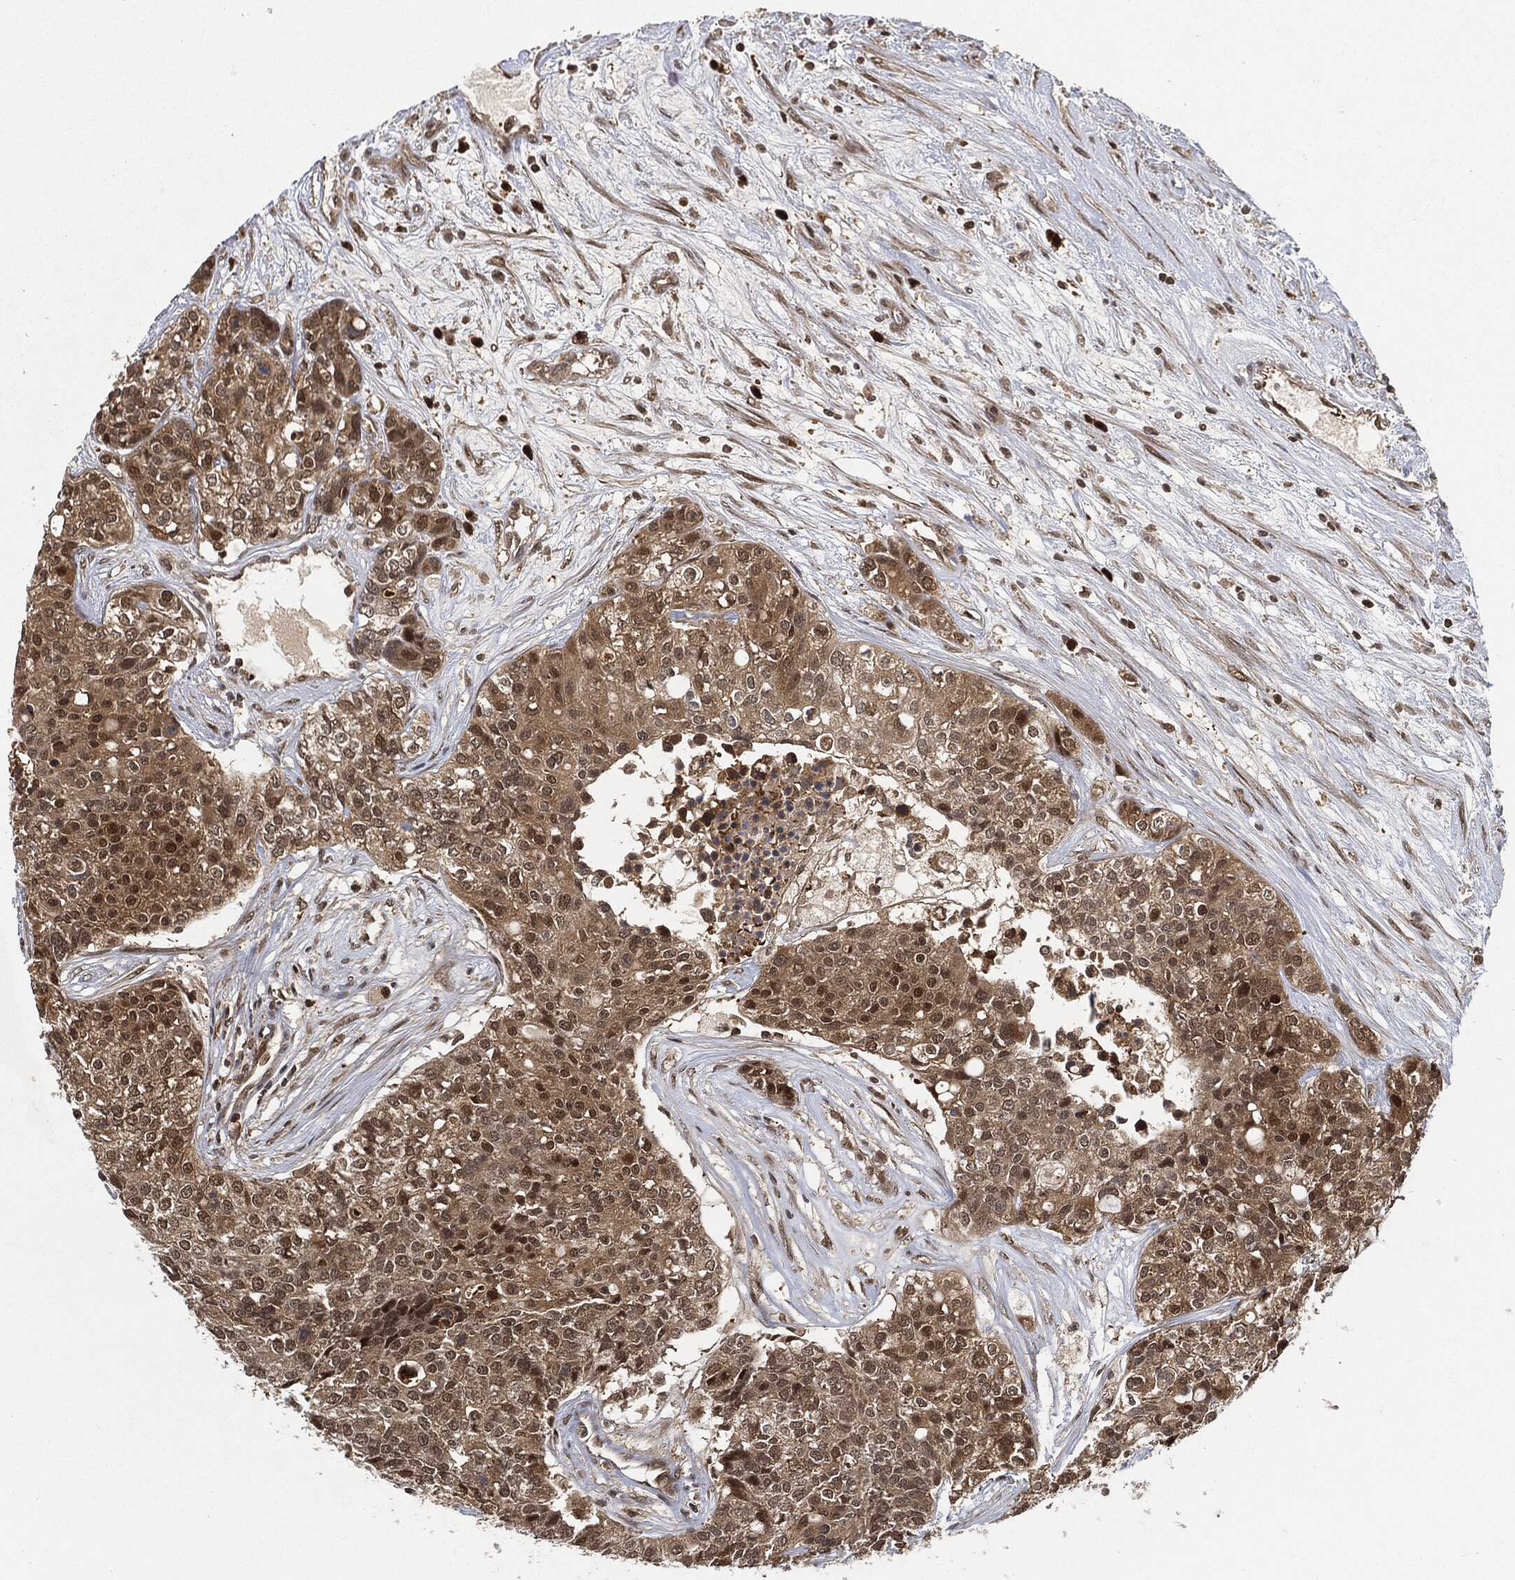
{"staining": {"intensity": "moderate", "quantity": "25%-75%", "location": "cytoplasmic/membranous,nuclear"}, "tissue": "carcinoid", "cell_type": "Tumor cells", "image_type": "cancer", "snomed": [{"axis": "morphology", "description": "Carcinoid, malignant, NOS"}, {"axis": "topography", "description": "Colon"}], "caption": "This is a photomicrograph of immunohistochemistry staining of malignant carcinoid, which shows moderate positivity in the cytoplasmic/membranous and nuclear of tumor cells.", "gene": "CUTA", "patient": {"sex": "male", "age": 81}}